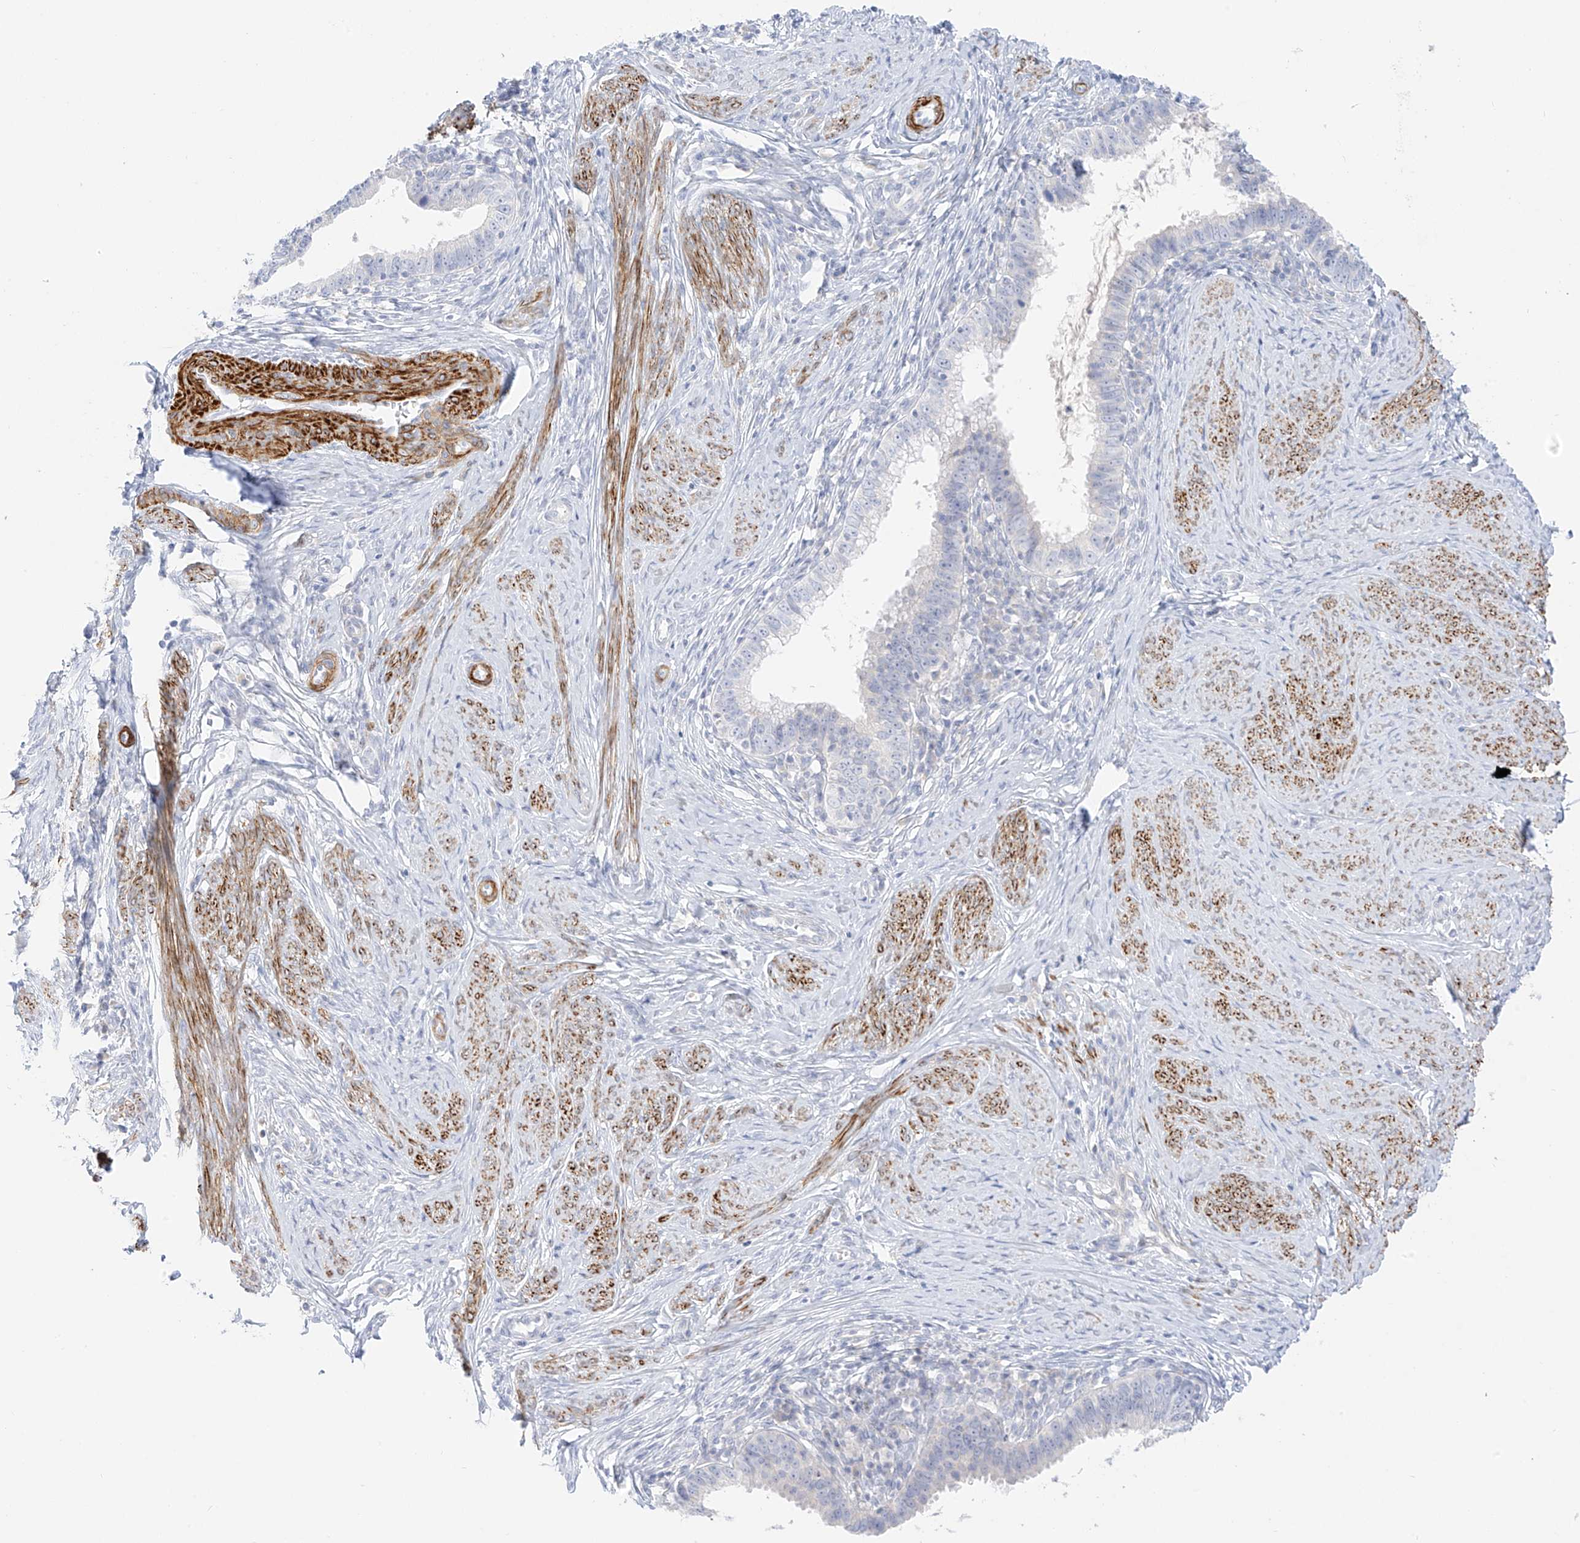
{"staining": {"intensity": "negative", "quantity": "none", "location": "none"}, "tissue": "cervical cancer", "cell_type": "Tumor cells", "image_type": "cancer", "snomed": [{"axis": "morphology", "description": "Adenocarcinoma, NOS"}, {"axis": "topography", "description": "Cervix"}], "caption": "An immunohistochemistry (IHC) micrograph of cervical cancer (adenocarcinoma) is shown. There is no staining in tumor cells of cervical cancer (adenocarcinoma). The staining was performed using DAB to visualize the protein expression in brown, while the nuclei were stained in blue with hematoxylin (Magnification: 20x).", "gene": "ST3GAL5", "patient": {"sex": "female", "age": 36}}